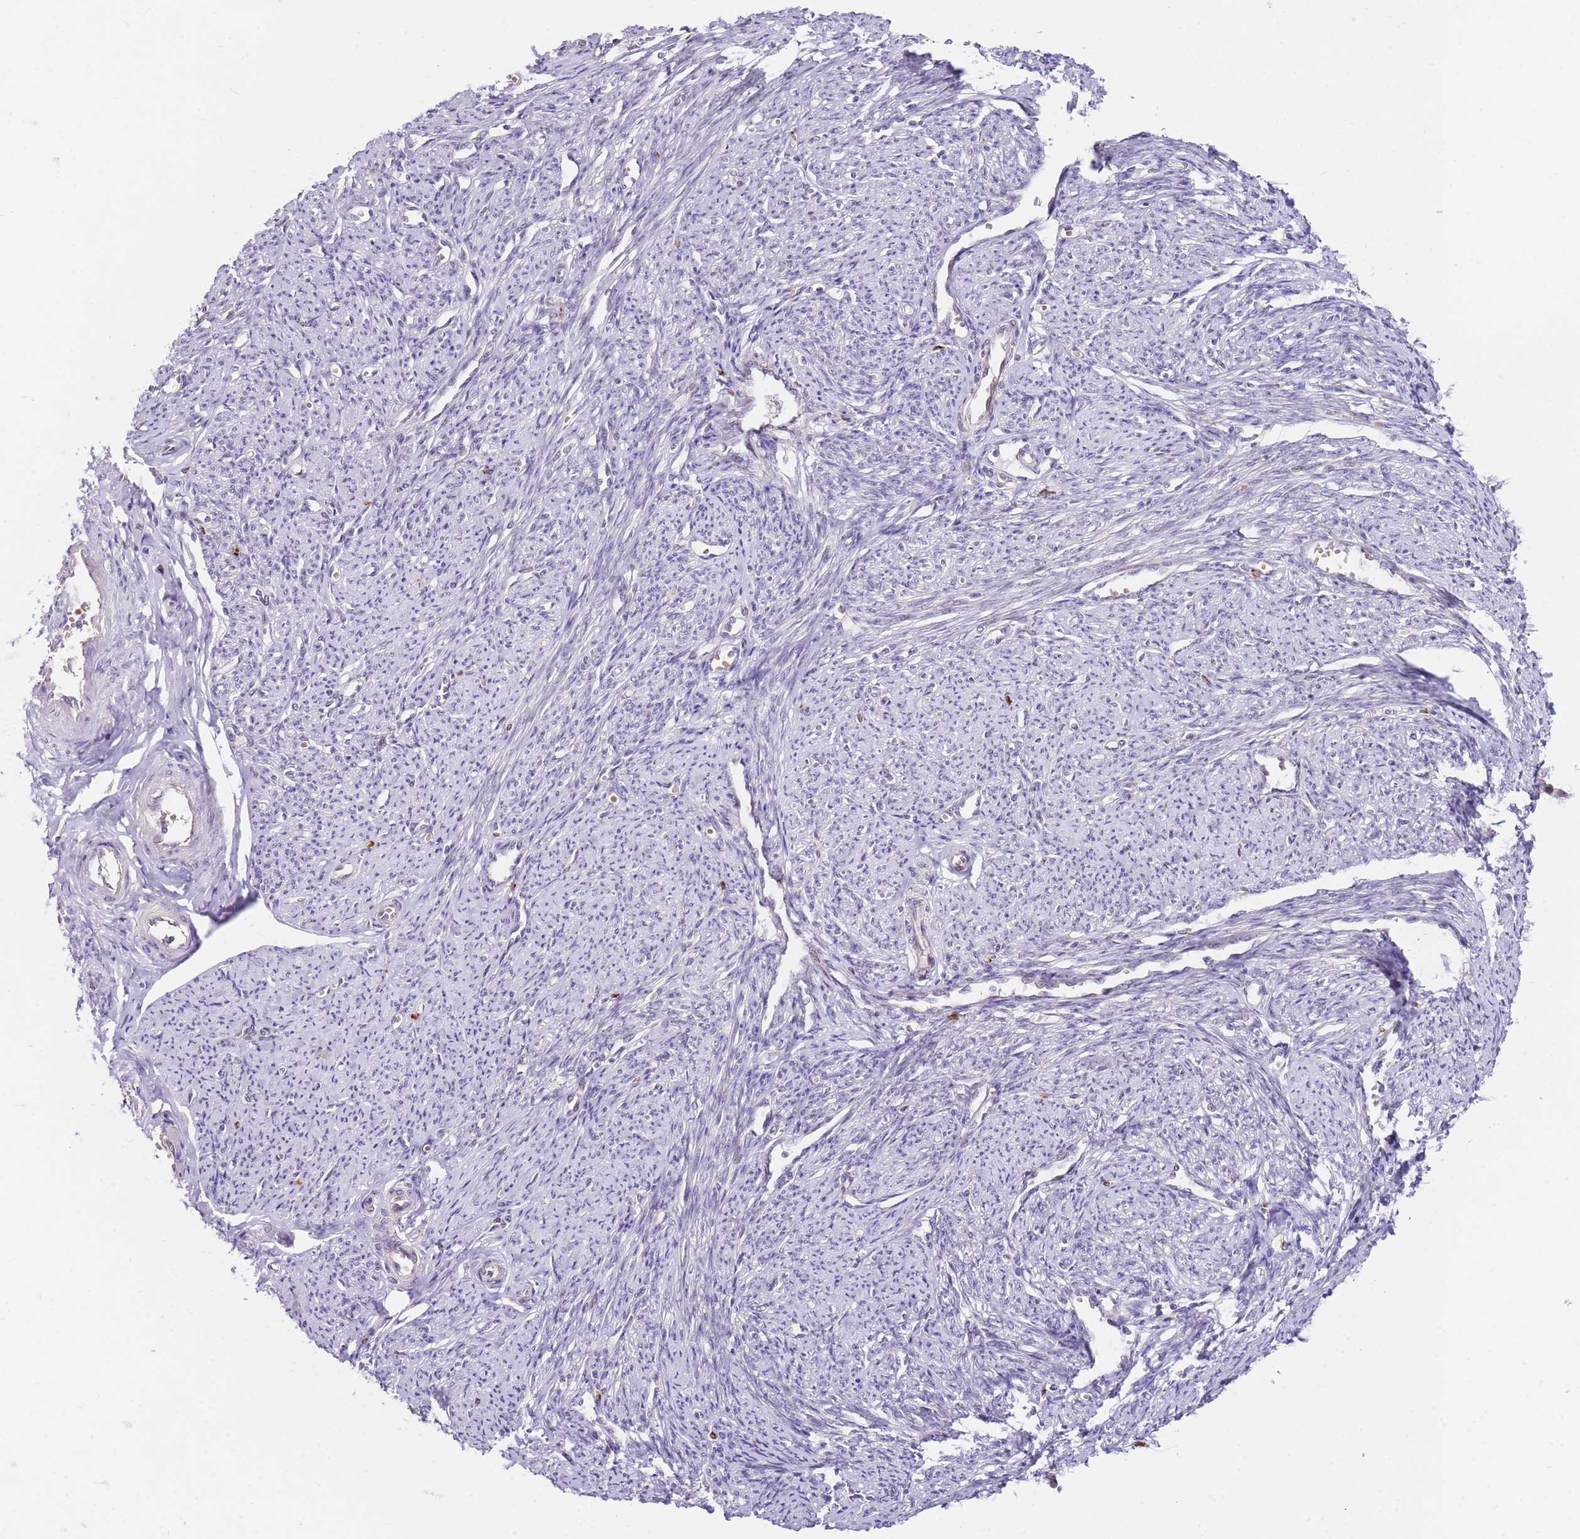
{"staining": {"intensity": "moderate", "quantity": "25%-75%", "location": "nuclear"}, "tissue": "smooth muscle", "cell_type": "Smooth muscle cells", "image_type": "normal", "snomed": [{"axis": "morphology", "description": "Normal tissue, NOS"}, {"axis": "topography", "description": "Smooth muscle"}, {"axis": "topography", "description": "Uterus"}], "caption": "Immunohistochemistry (IHC) (DAB (3,3'-diaminobenzidine)) staining of benign human smooth muscle displays moderate nuclear protein expression in approximately 25%-75% of smooth muscle cells. Immunohistochemistry (IHC) stains the protein in brown and the nuclei are stained blue.", "gene": "LGALSL", "patient": {"sex": "female", "age": 59}}